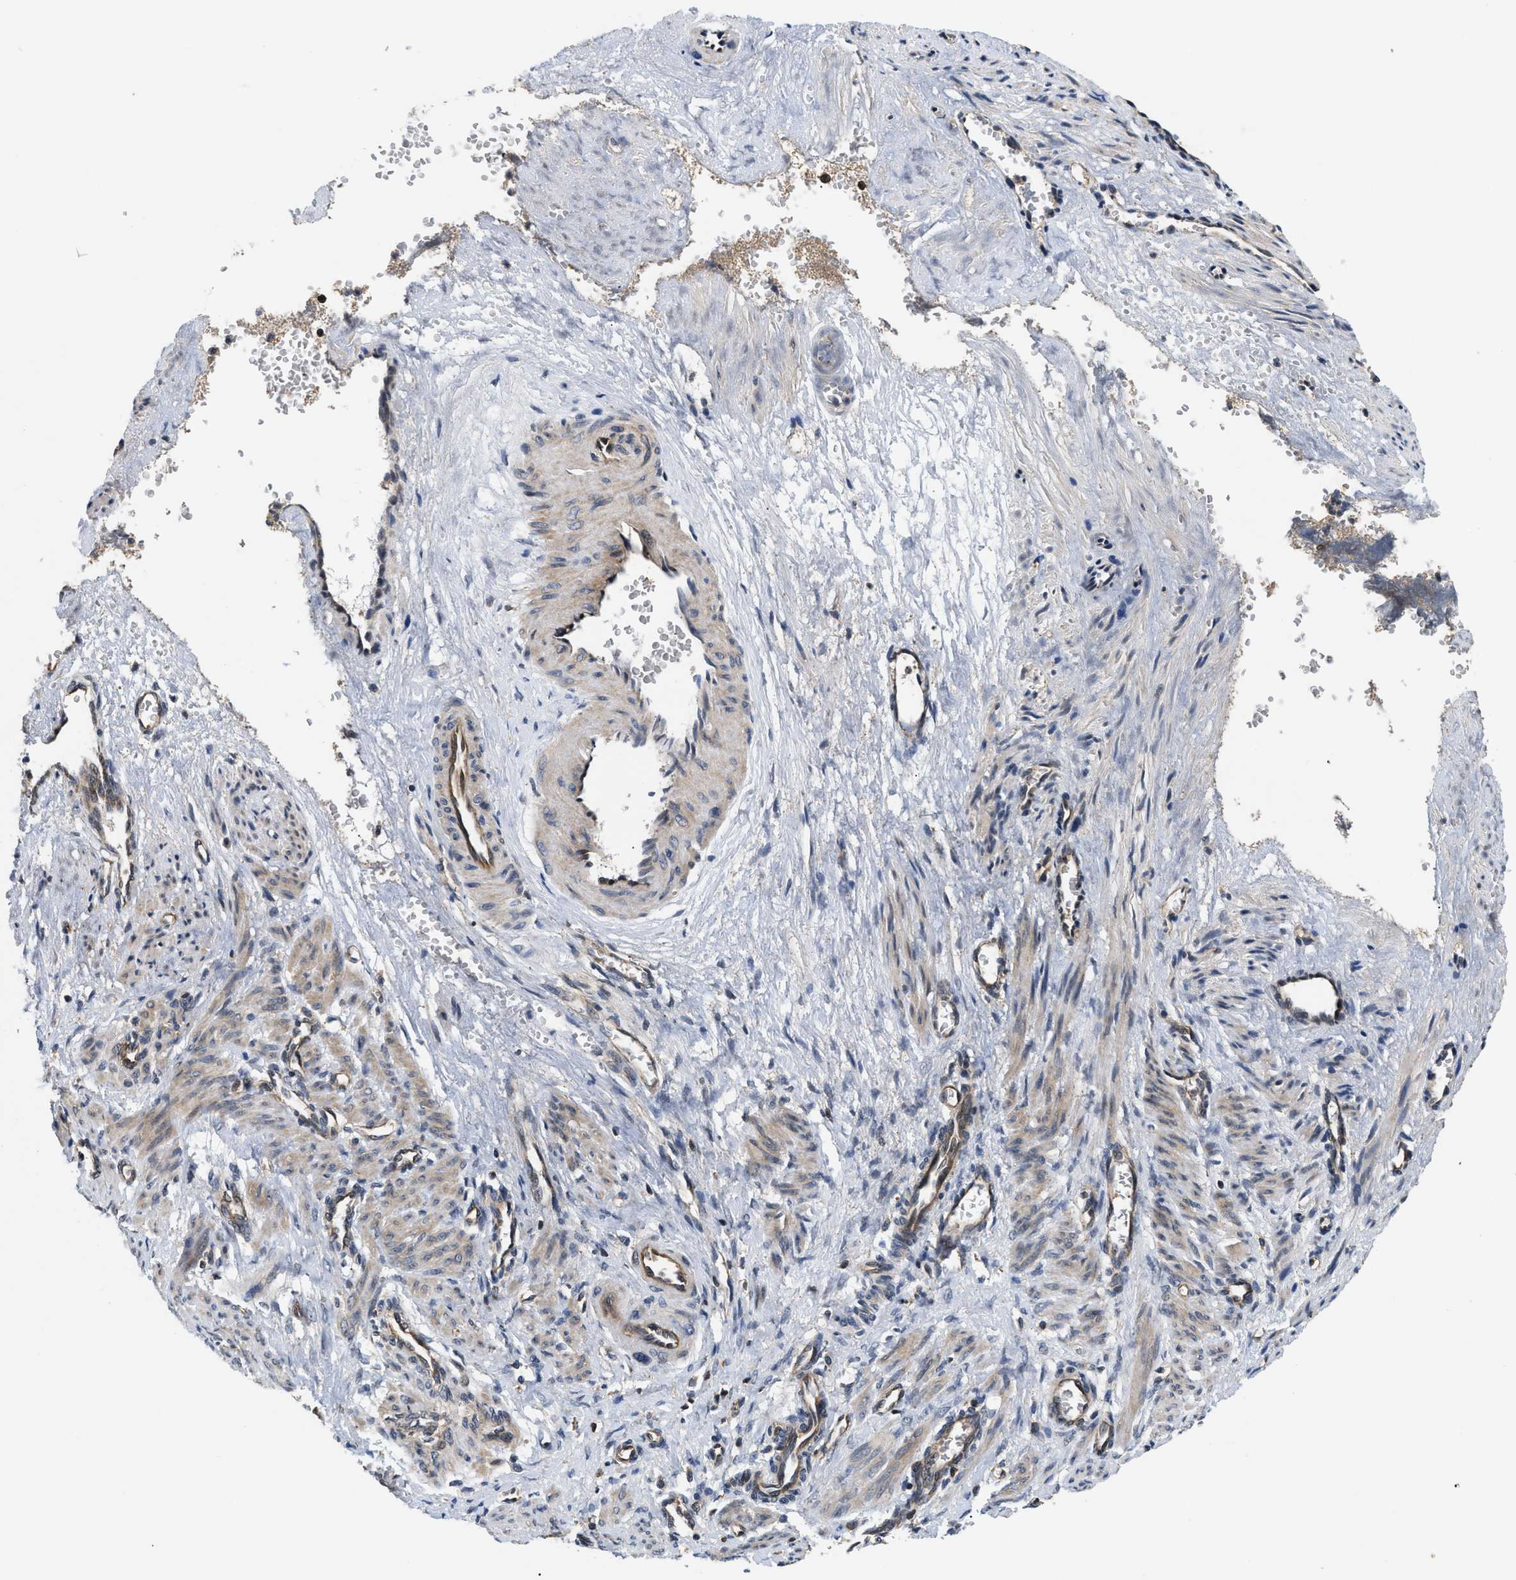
{"staining": {"intensity": "moderate", "quantity": "25%-75%", "location": "cytoplasmic/membranous"}, "tissue": "smooth muscle", "cell_type": "Smooth muscle cells", "image_type": "normal", "snomed": [{"axis": "morphology", "description": "Normal tissue, NOS"}, {"axis": "topography", "description": "Endometrium"}], "caption": "Immunohistochemistry (IHC) micrograph of normal smooth muscle stained for a protein (brown), which displays medium levels of moderate cytoplasmic/membranous staining in approximately 25%-75% of smooth muscle cells.", "gene": "HMGCR", "patient": {"sex": "female", "age": 33}}